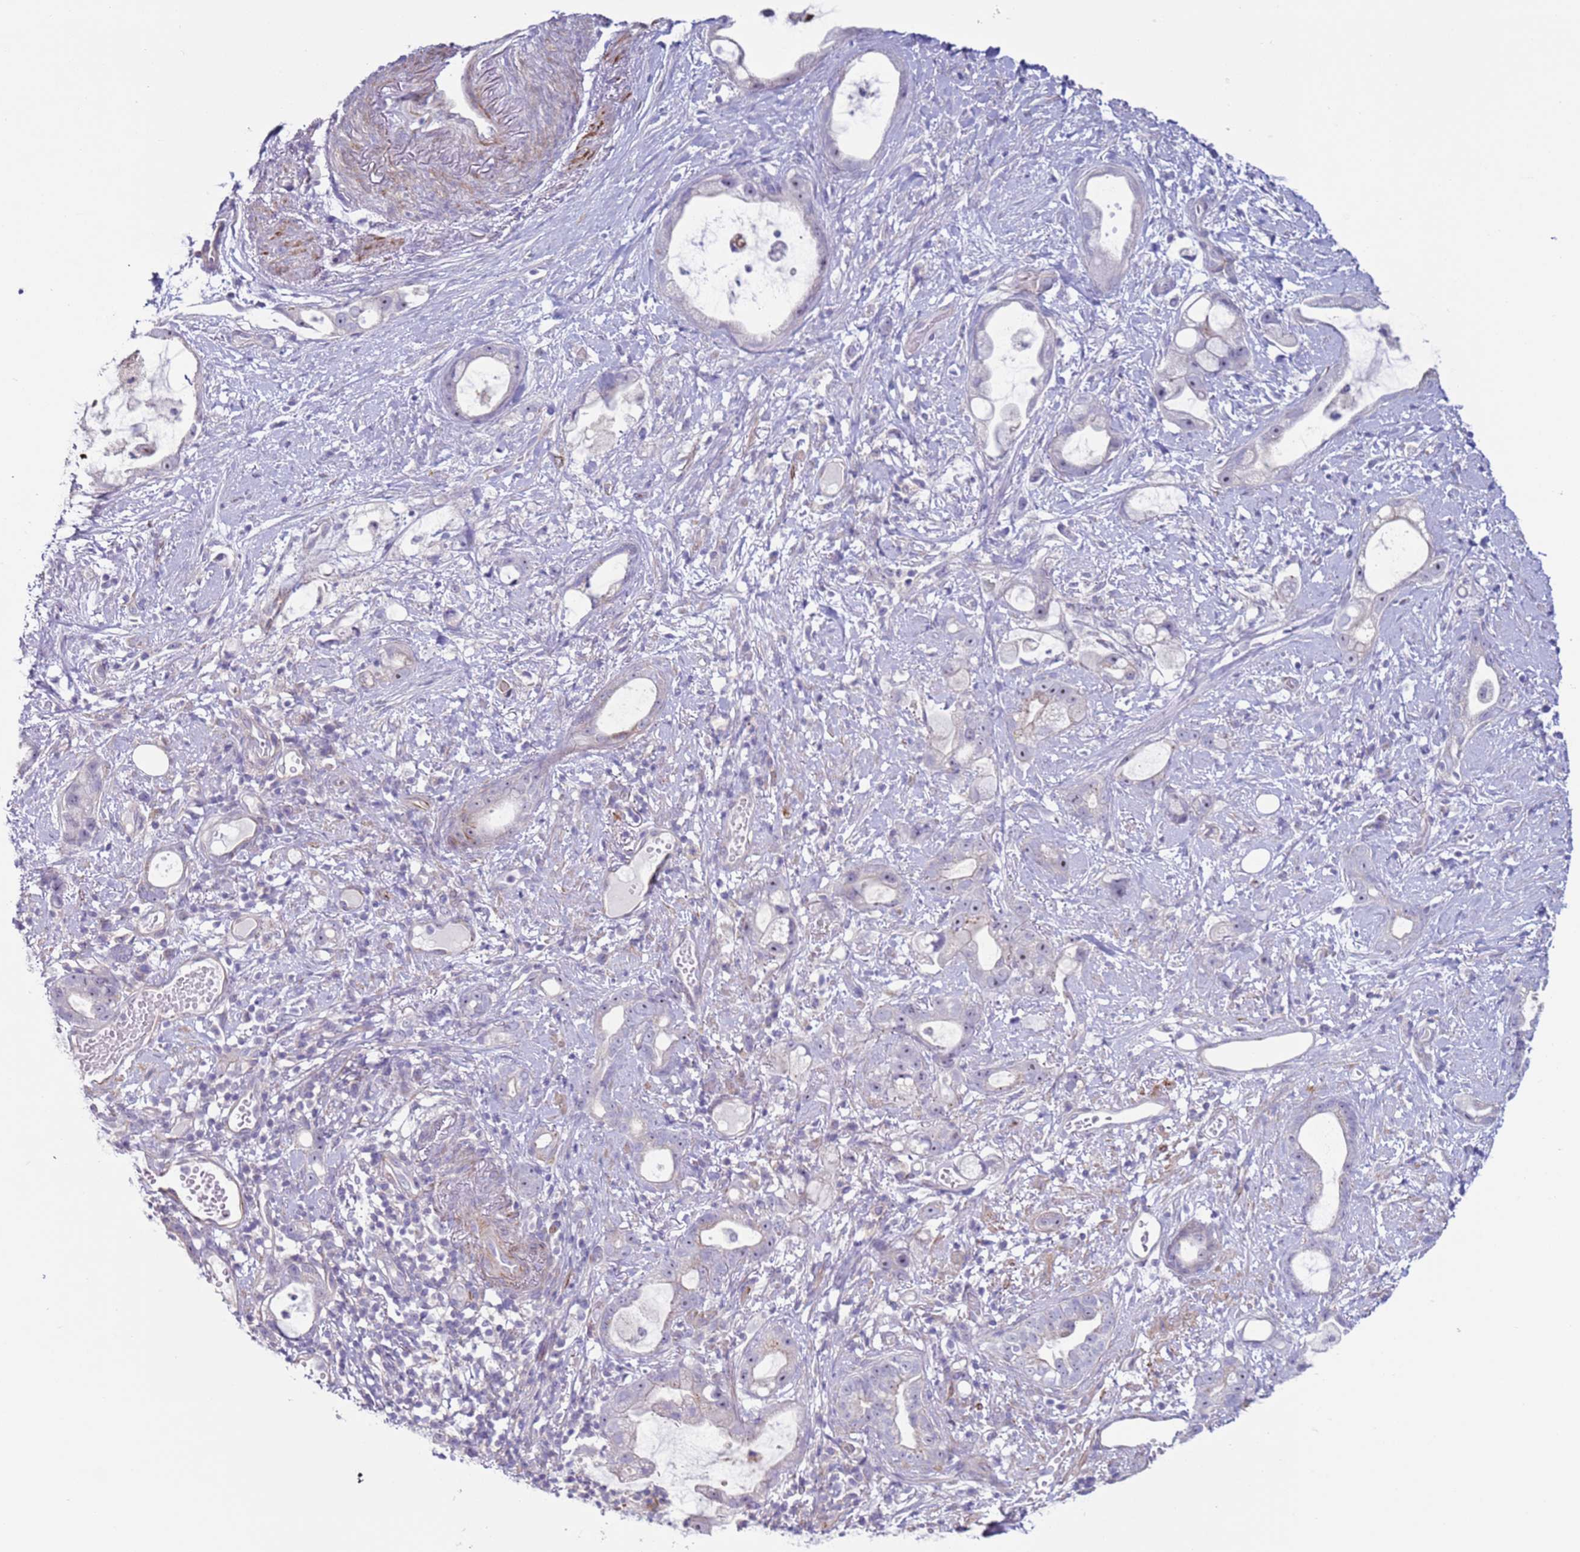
{"staining": {"intensity": "negative", "quantity": "none", "location": "none"}, "tissue": "stomach cancer", "cell_type": "Tumor cells", "image_type": "cancer", "snomed": [{"axis": "morphology", "description": "Adenocarcinoma, NOS"}, {"axis": "topography", "description": "Stomach"}], "caption": "Adenocarcinoma (stomach) was stained to show a protein in brown. There is no significant expression in tumor cells. Brightfield microscopy of immunohistochemistry (IHC) stained with DAB (3,3'-diaminobenzidine) (brown) and hematoxylin (blue), captured at high magnification.", "gene": "HEATR1", "patient": {"sex": "male", "age": 55}}